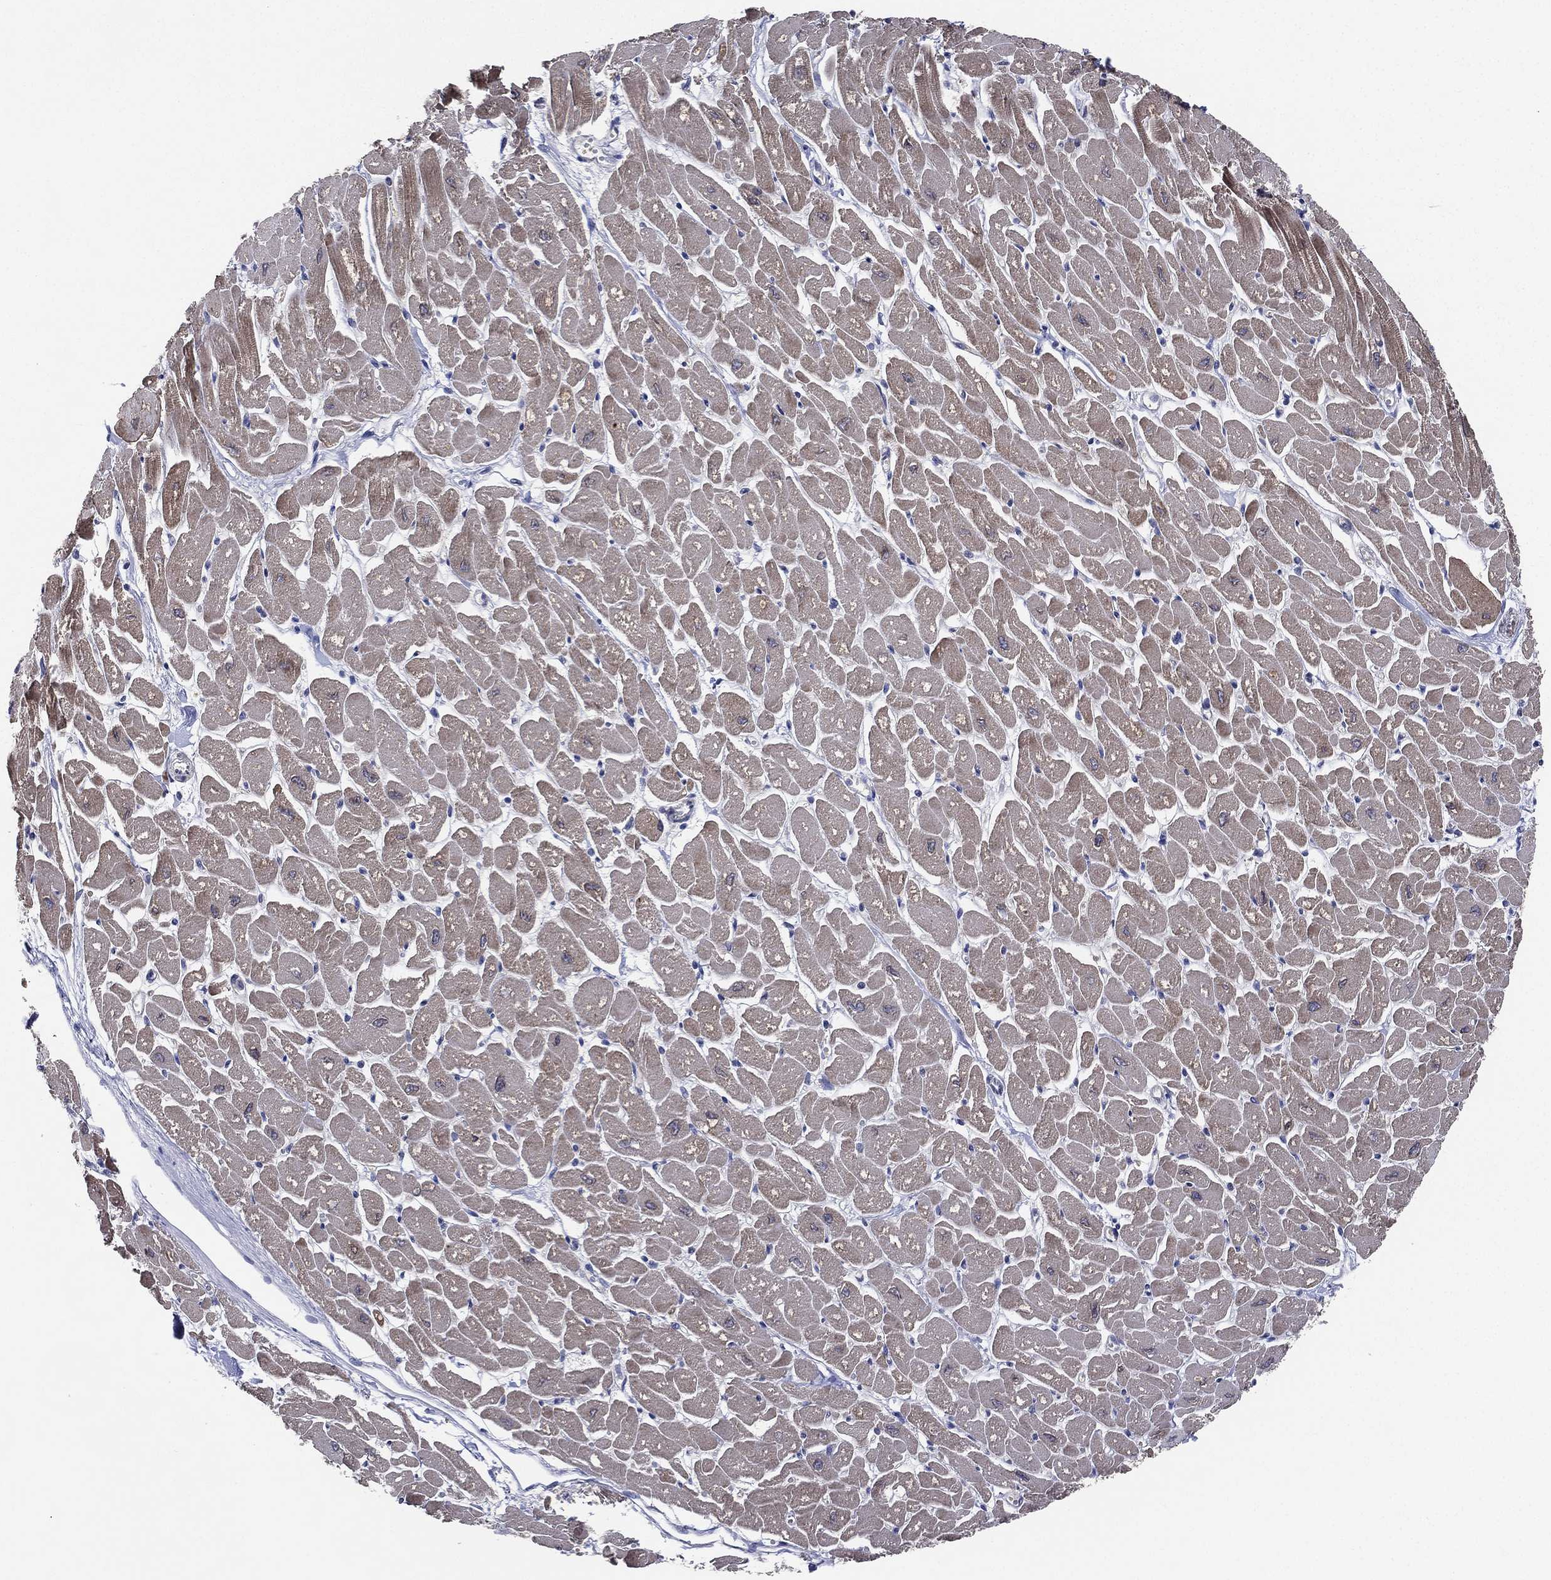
{"staining": {"intensity": "moderate", "quantity": "25%-75%", "location": "cytoplasmic/membranous"}, "tissue": "heart muscle", "cell_type": "Cardiomyocytes", "image_type": "normal", "snomed": [{"axis": "morphology", "description": "Normal tissue, NOS"}, {"axis": "topography", "description": "Heart"}], "caption": "Immunohistochemistry (IHC) photomicrograph of benign heart muscle stained for a protein (brown), which reveals medium levels of moderate cytoplasmic/membranous expression in approximately 25%-75% of cardiomyocytes.", "gene": "KAT14", "patient": {"sex": "male", "age": 57}}